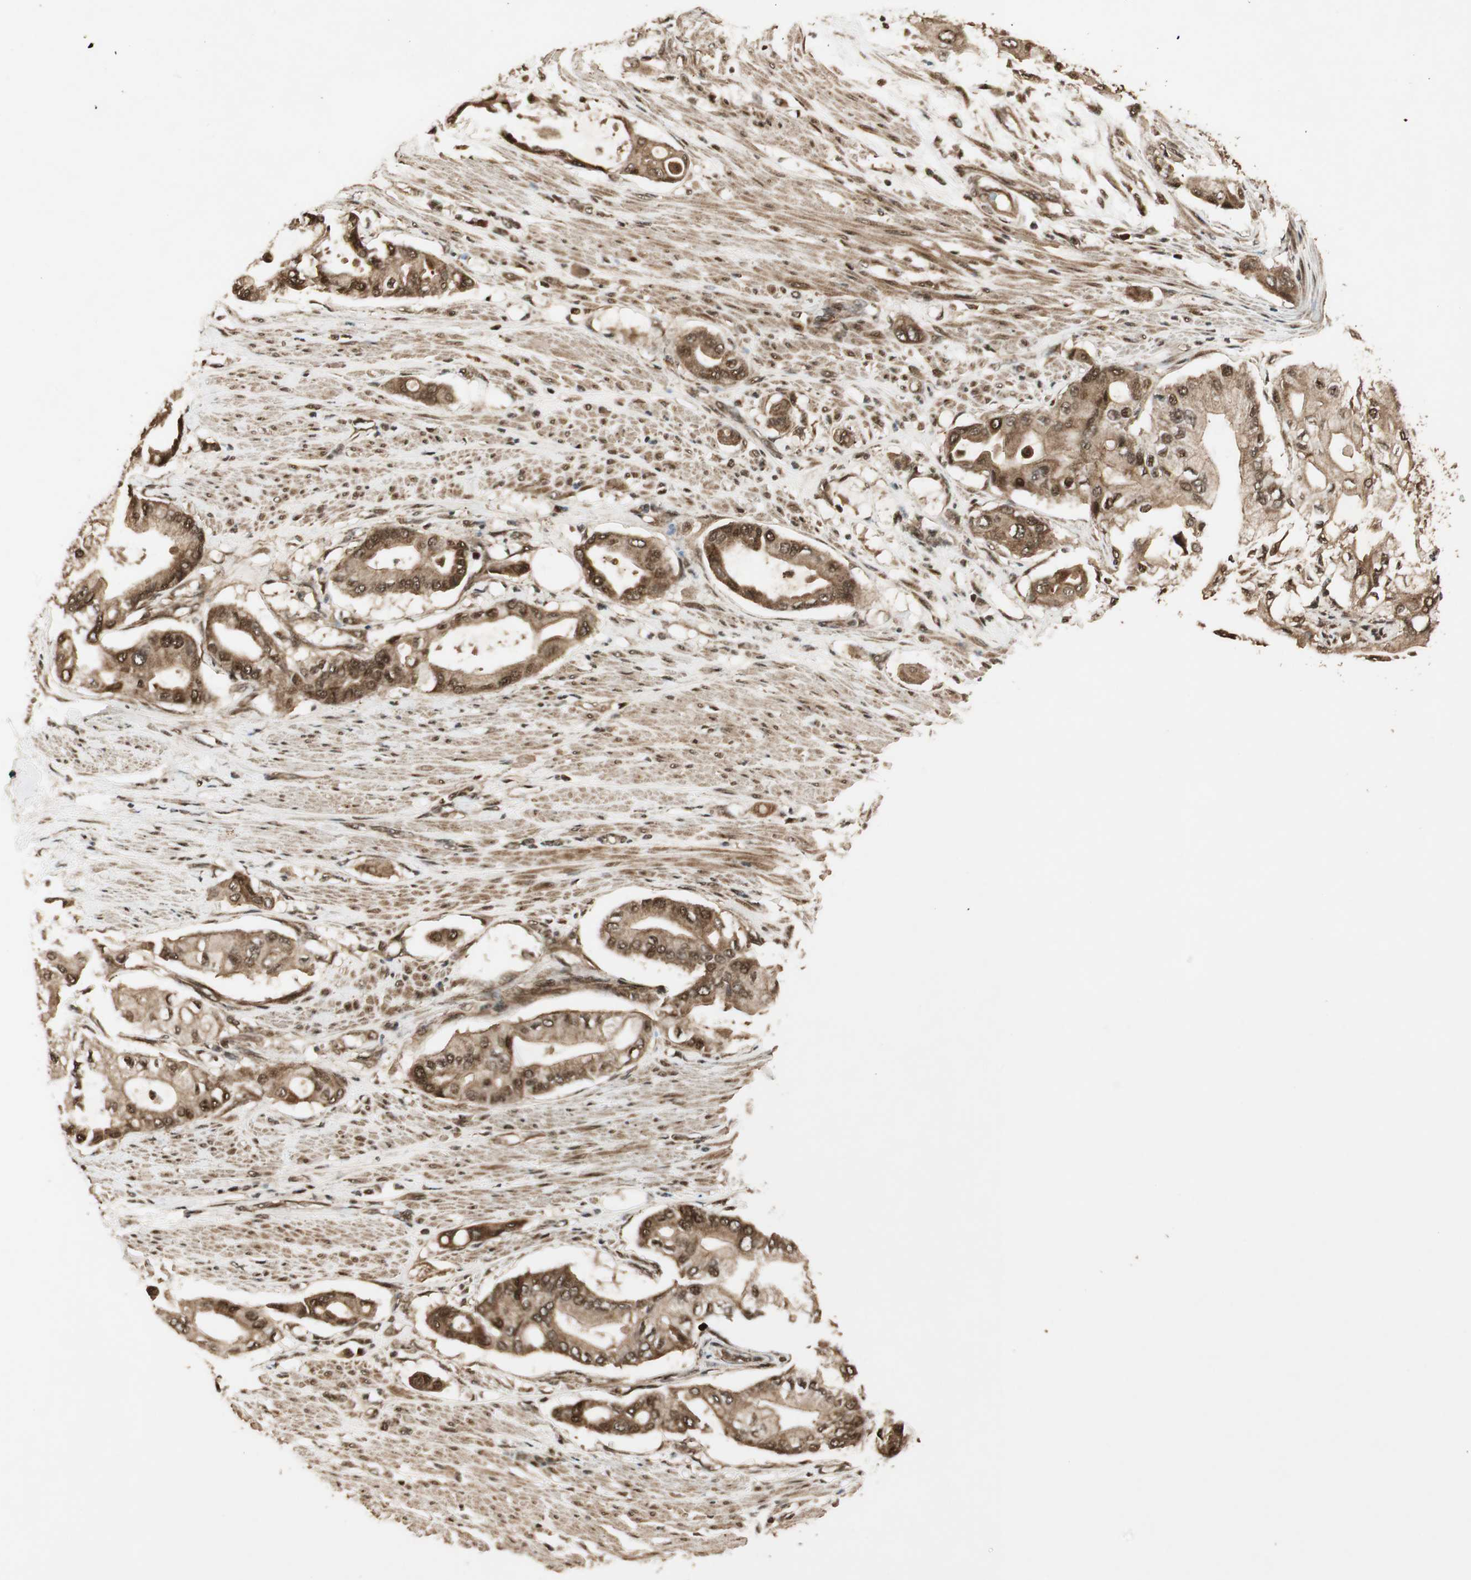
{"staining": {"intensity": "strong", "quantity": ">75%", "location": "cytoplasmic/membranous,nuclear"}, "tissue": "pancreatic cancer", "cell_type": "Tumor cells", "image_type": "cancer", "snomed": [{"axis": "morphology", "description": "Adenocarcinoma, NOS"}, {"axis": "morphology", "description": "Adenocarcinoma, metastatic, NOS"}, {"axis": "topography", "description": "Lymph node"}, {"axis": "topography", "description": "Pancreas"}, {"axis": "topography", "description": "Duodenum"}], "caption": "The image demonstrates staining of adenocarcinoma (pancreatic), revealing strong cytoplasmic/membranous and nuclear protein positivity (brown color) within tumor cells. (DAB (3,3'-diaminobenzidine) = brown stain, brightfield microscopy at high magnification).", "gene": "RPA3", "patient": {"sex": "female", "age": 64}}